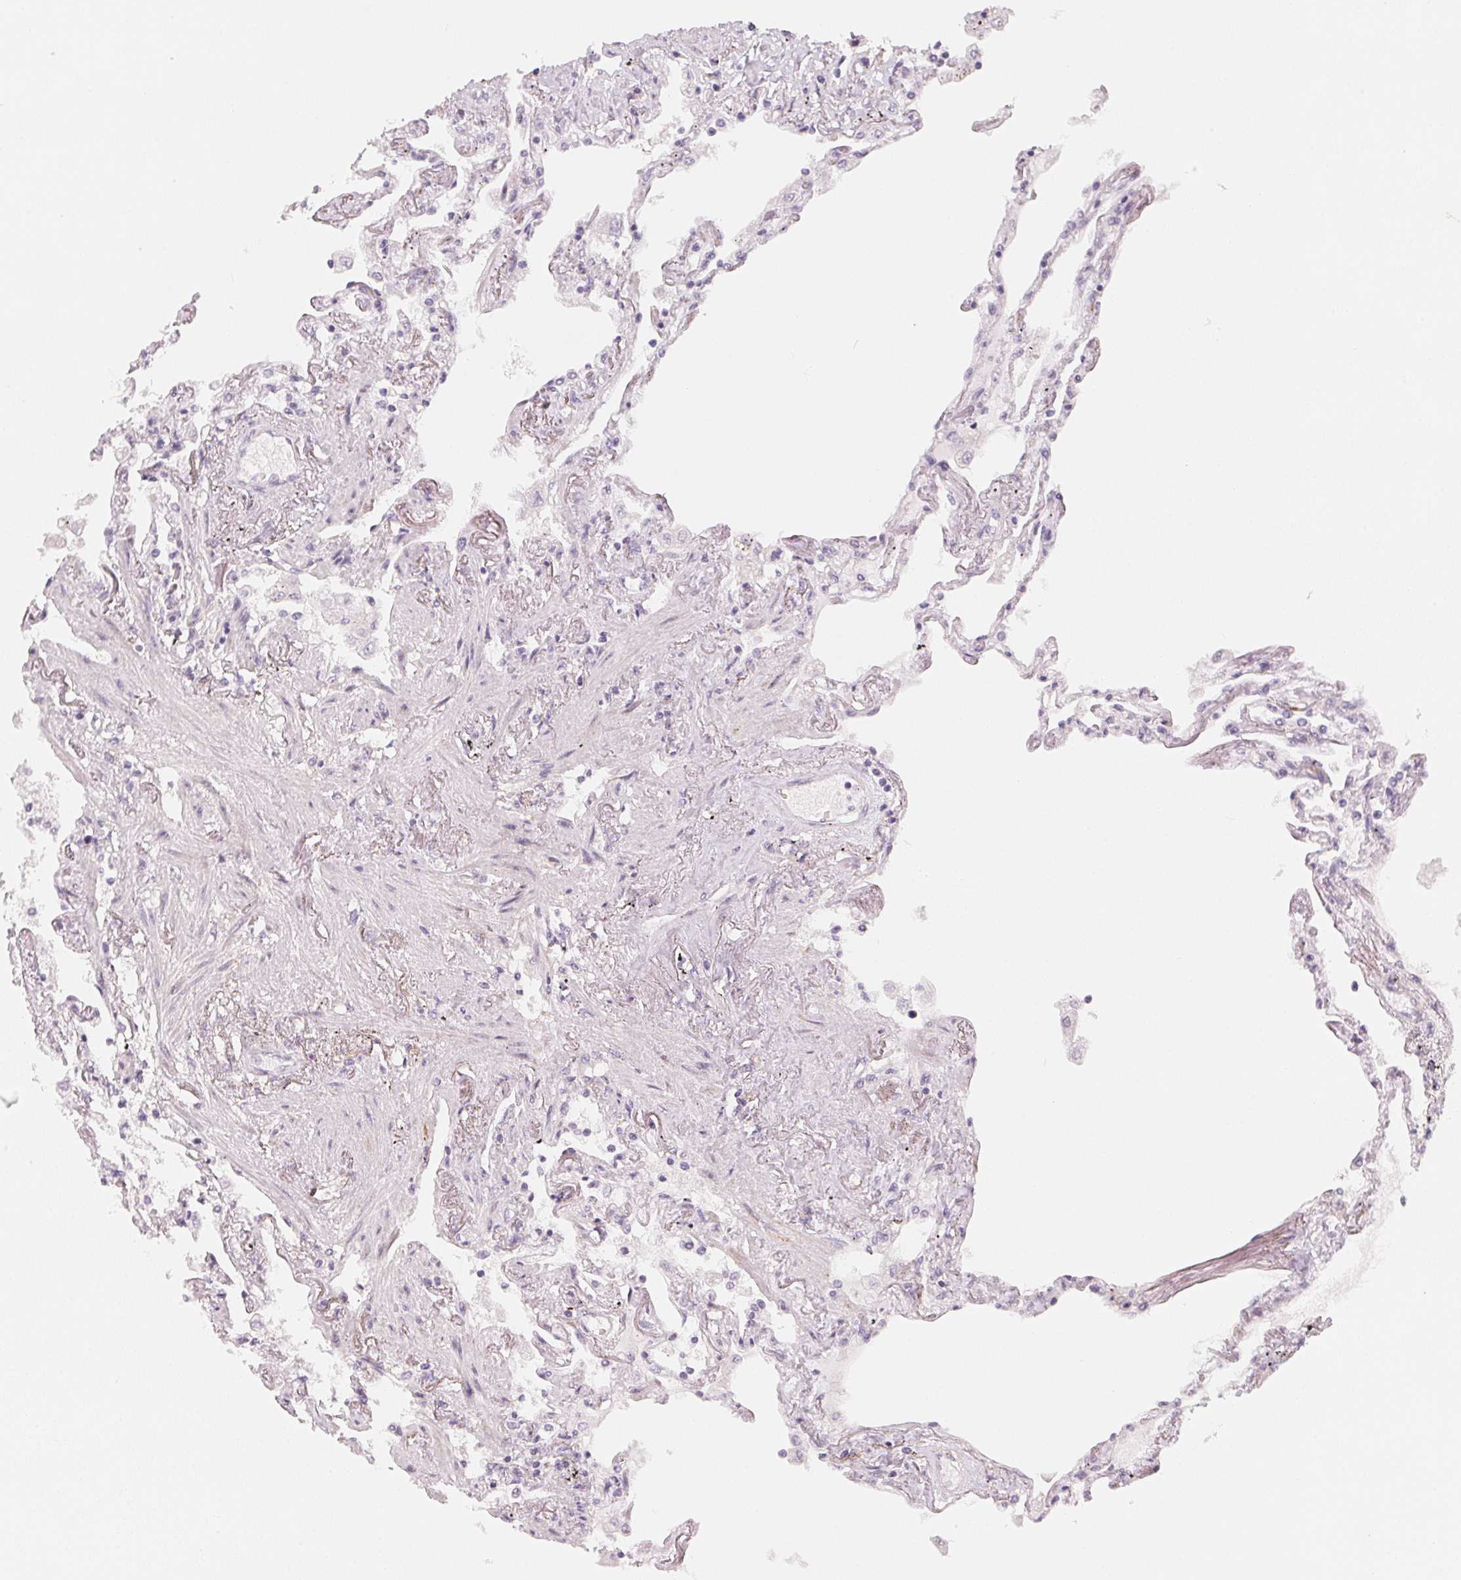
{"staining": {"intensity": "weak", "quantity": "<25%", "location": "cytoplasmic/membranous"}, "tissue": "lung", "cell_type": "Alveolar cells", "image_type": "normal", "snomed": [{"axis": "morphology", "description": "Normal tissue, NOS"}, {"axis": "morphology", "description": "Adenocarcinoma, NOS"}, {"axis": "topography", "description": "Cartilage tissue"}, {"axis": "topography", "description": "Lung"}], "caption": "Micrograph shows no protein staining in alveolar cells of unremarkable lung.", "gene": "CCDC96", "patient": {"sex": "female", "age": 67}}